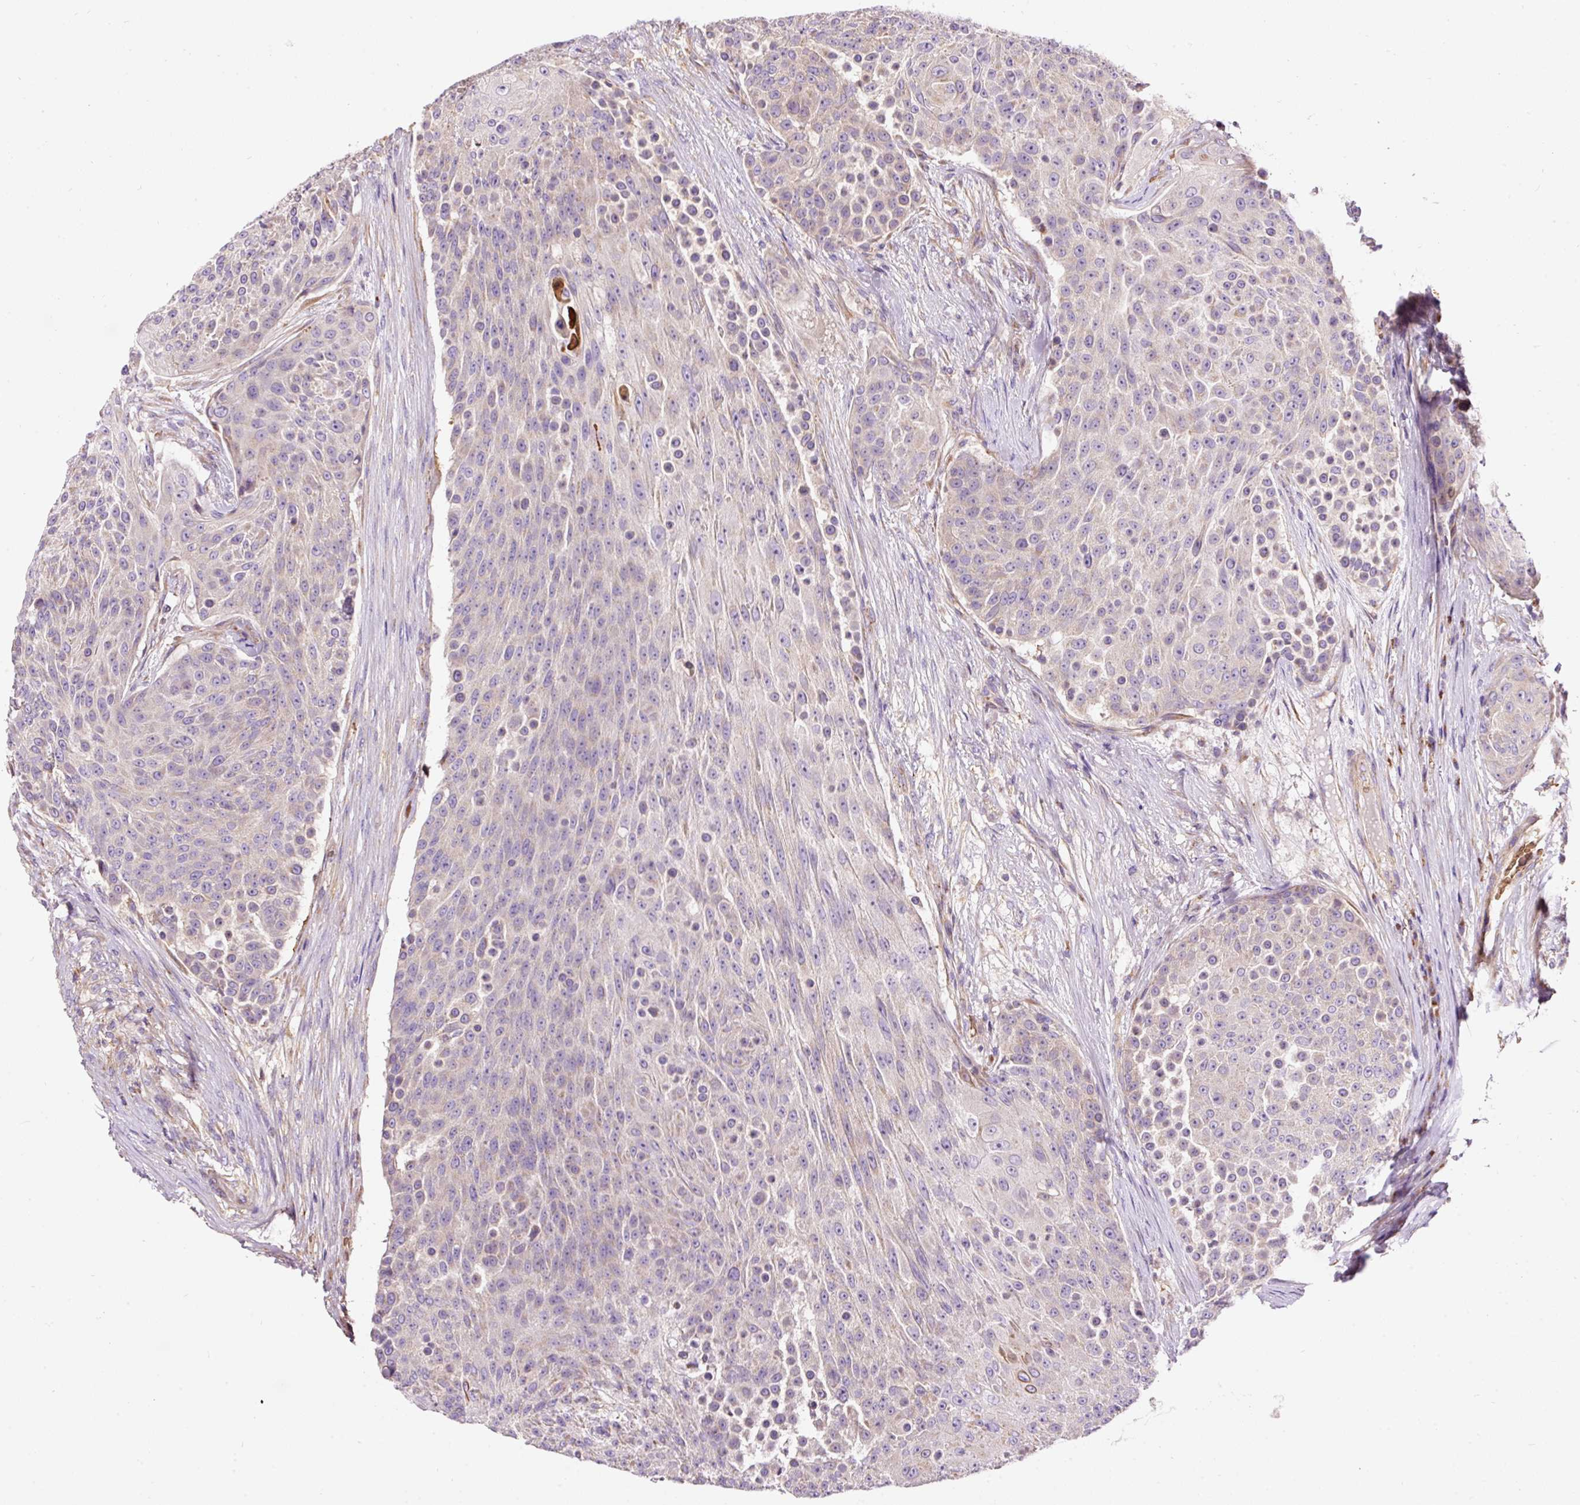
{"staining": {"intensity": "weak", "quantity": "<25%", "location": "cytoplasmic/membranous"}, "tissue": "urothelial cancer", "cell_type": "Tumor cells", "image_type": "cancer", "snomed": [{"axis": "morphology", "description": "Urothelial carcinoma, High grade"}, {"axis": "topography", "description": "Urinary bladder"}], "caption": "An IHC histopathology image of high-grade urothelial carcinoma is shown. There is no staining in tumor cells of high-grade urothelial carcinoma.", "gene": "PRRC2A", "patient": {"sex": "female", "age": 63}}